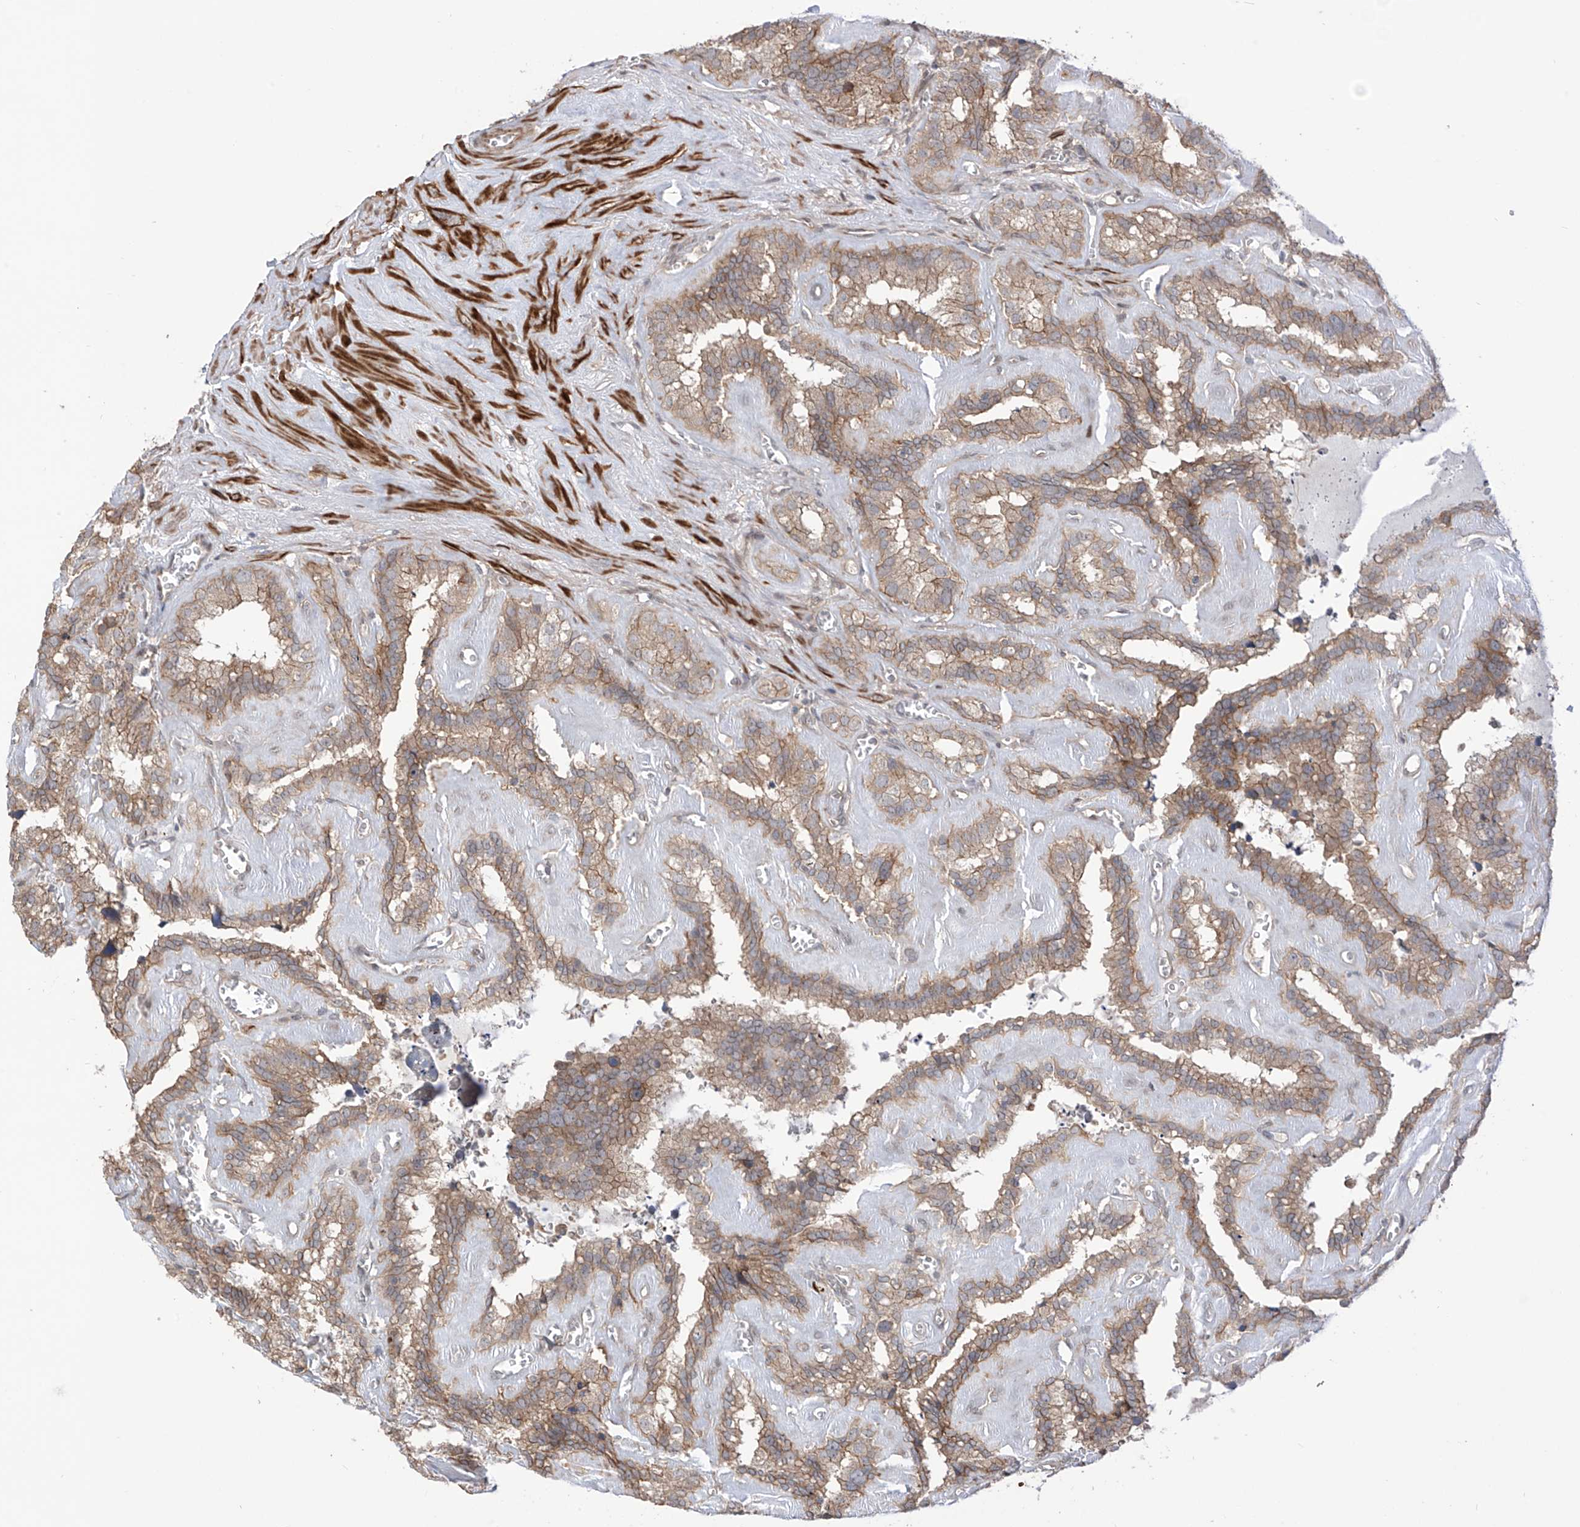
{"staining": {"intensity": "weak", "quantity": ">75%", "location": "cytoplasmic/membranous"}, "tissue": "seminal vesicle", "cell_type": "Glandular cells", "image_type": "normal", "snomed": [{"axis": "morphology", "description": "Normal tissue, NOS"}, {"axis": "topography", "description": "Prostate"}, {"axis": "topography", "description": "Seminal veicle"}], "caption": "Normal seminal vesicle demonstrates weak cytoplasmic/membranous expression in approximately >75% of glandular cells, visualized by immunohistochemistry.", "gene": "LRRC74A", "patient": {"sex": "male", "age": 59}}